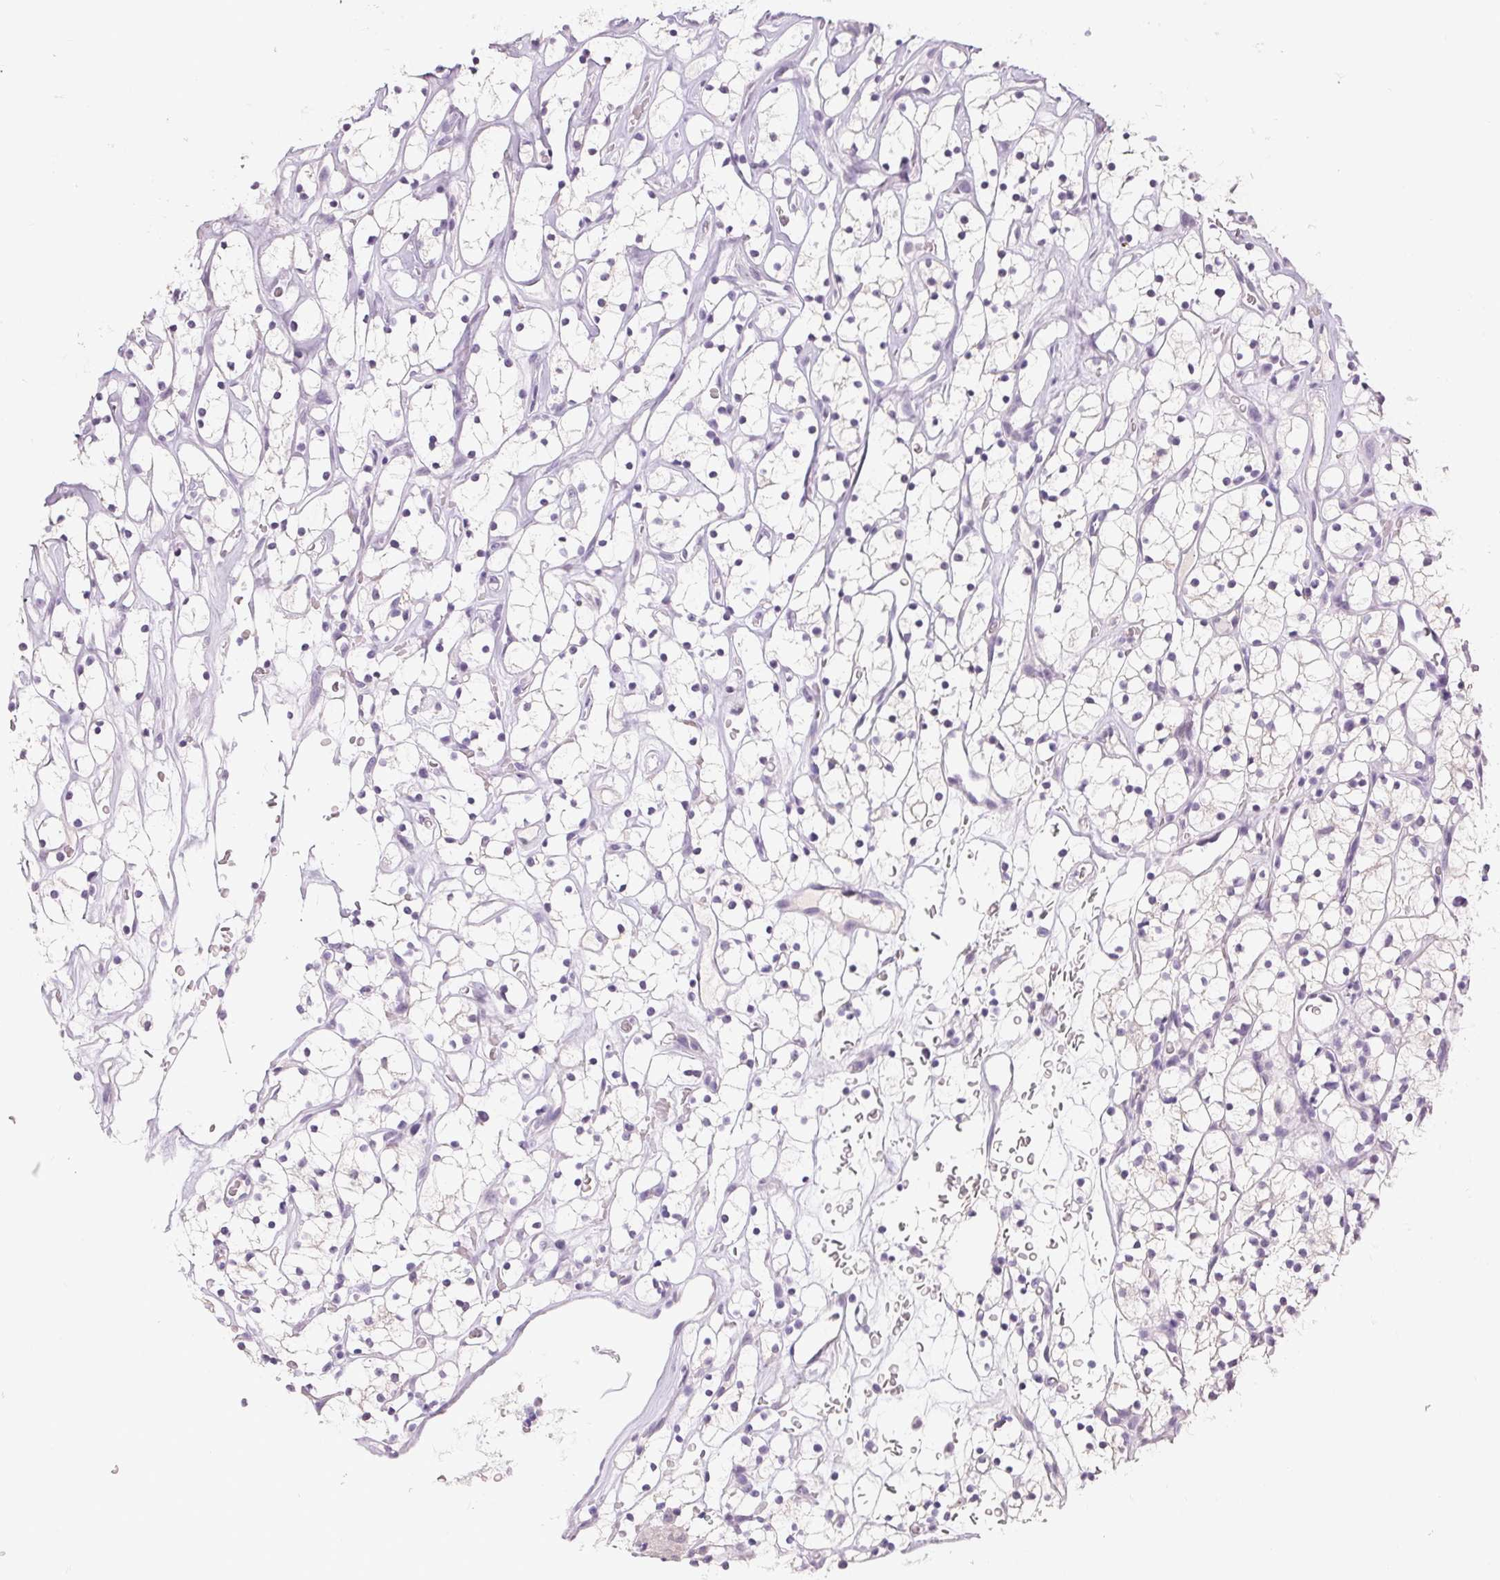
{"staining": {"intensity": "negative", "quantity": "none", "location": "none"}, "tissue": "renal cancer", "cell_type": "Tumor cells", "image_type": "cancer", "snomed": [{"axis": "morphology", "description": "Adenocarcinoma, NOS"}, {"axis": "topography", "description": "Kidney"}], "caption": "Tumor cells show no significant protein expression in renal cancer. (Immunohistochemistry (ihc), brightfield microscopy, high magnification).", "gene": "MIOX", "patient": {"sex": "female", "age": 64}}